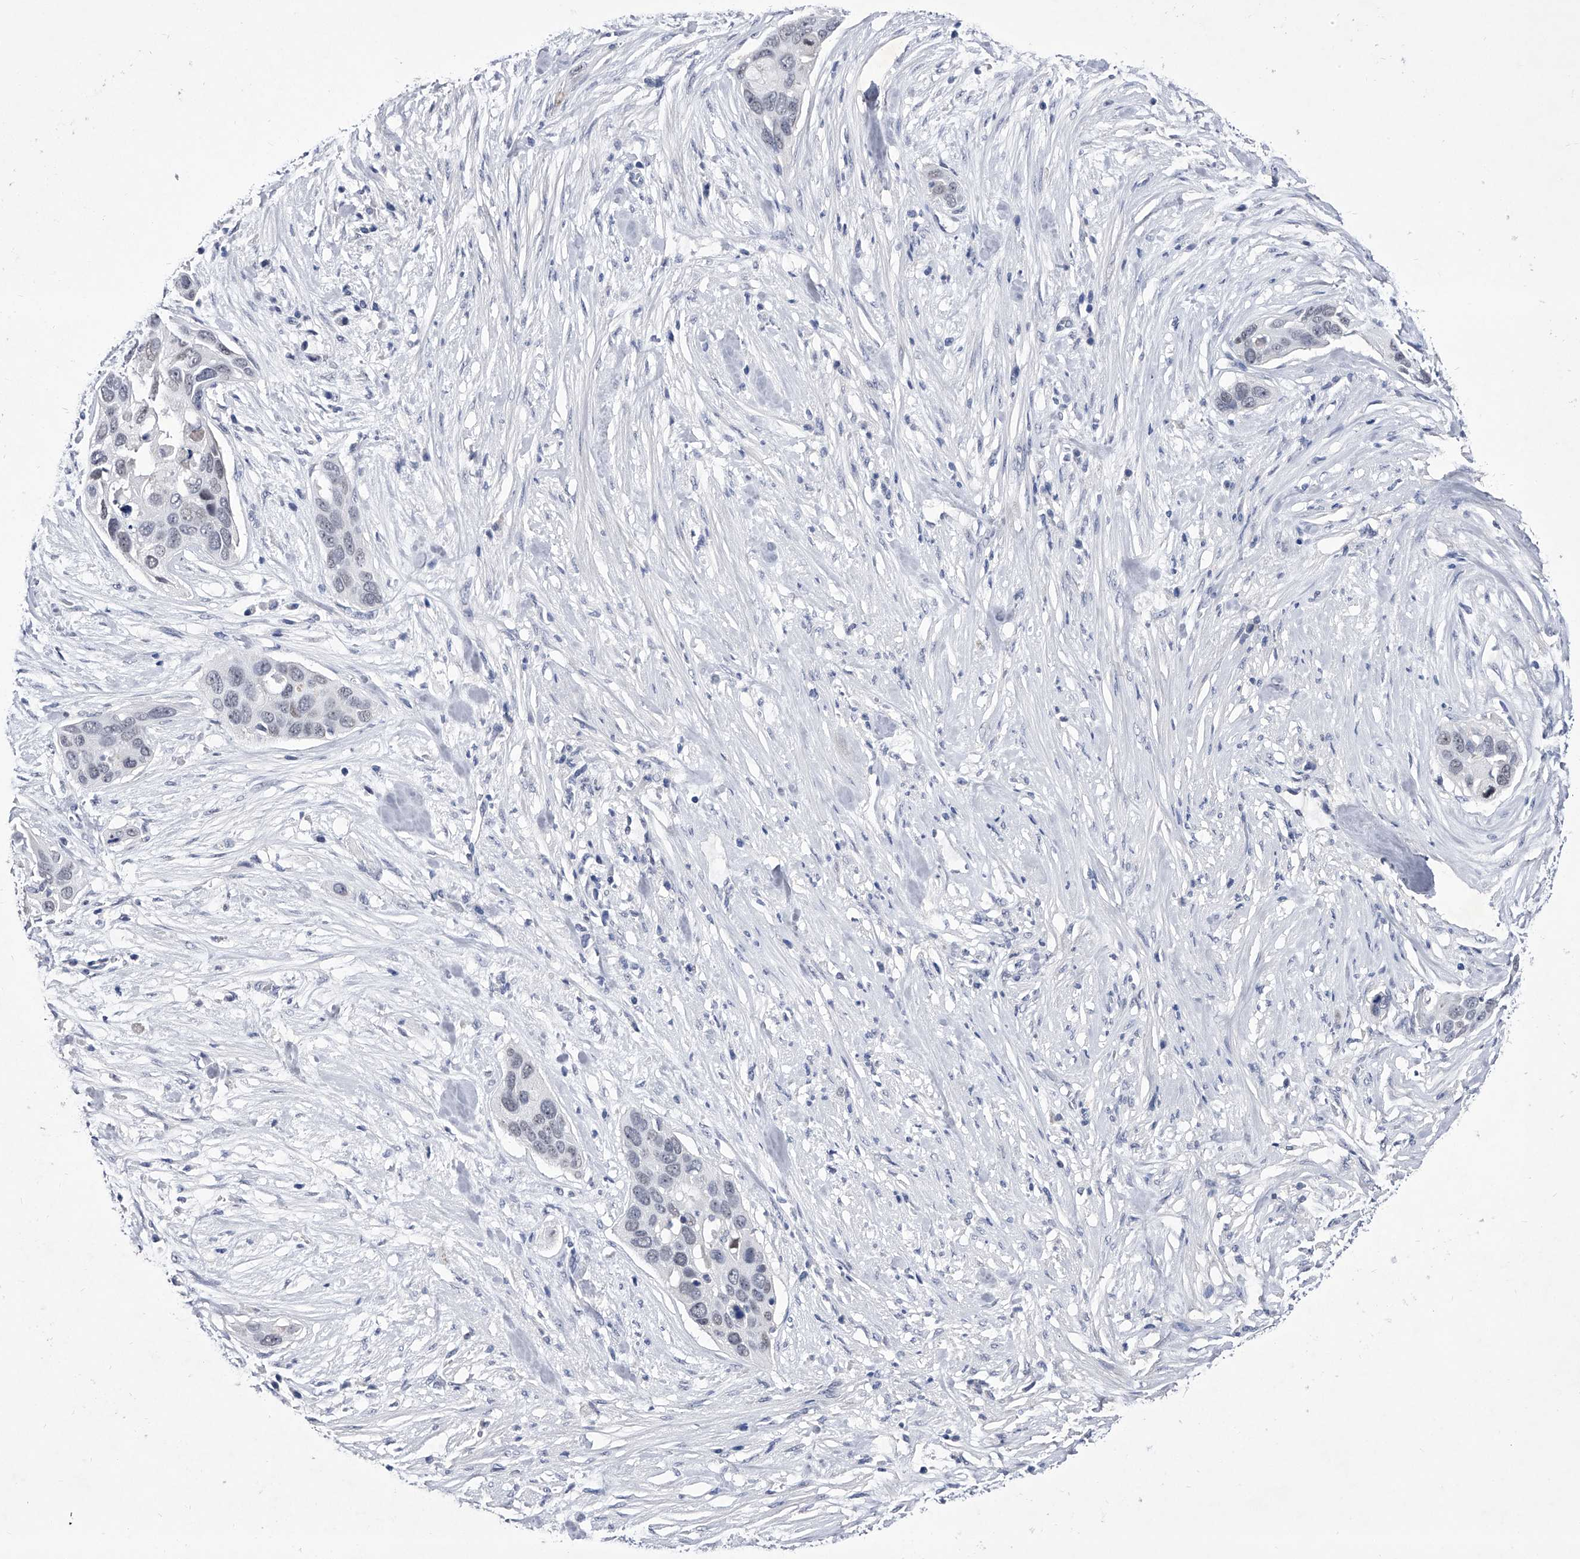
{"staining": {"intensity": "negative", "quantity": "none", "location": "none"}, "tissue": "pancreatic cancer", "cell_type": "Tumor cells", "image_type": "cancer", "snomed": [{"axis": "morphology", "description": "Adenocarcinoma, NOS"}, {"axis": "topography", "description": "Pancreas"}], "caption": "Immunohistochemical staining of human pancreatic cancer reveals no significant positivity in tumor cells.", "gene": "CRISP2", "patient": {"sex": "female", "age": 60}}